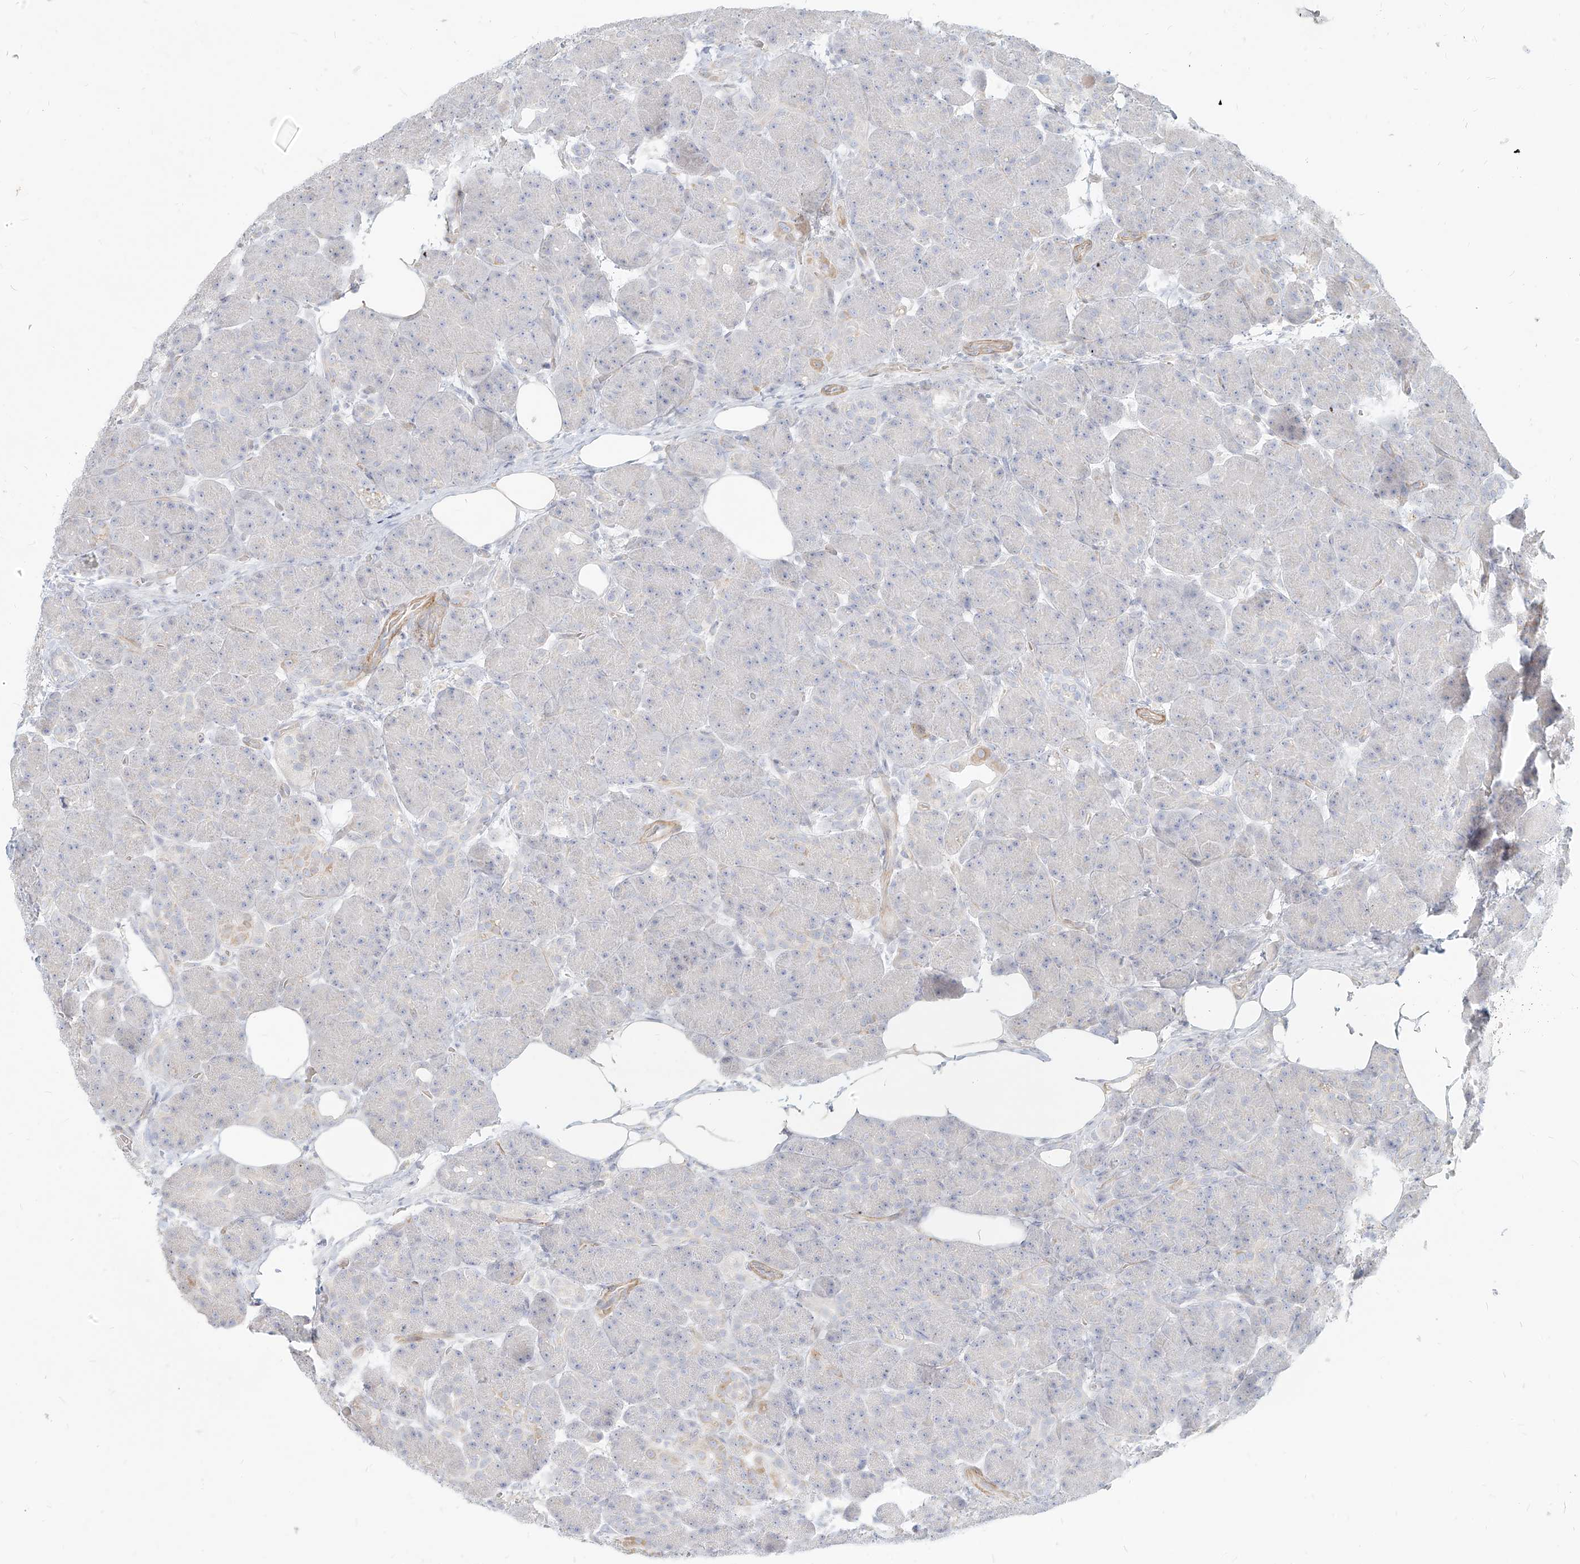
{"staining": {"intensity": "negative", "quantity": "none", "location": "none"}, "tissue": "pancreas", "cell_type": "Exocrine glandular cells", "image_type": "normal", "snomed": [{"axis": "morphology", "description": "Normal tissue, NOS"}, {"axis": "topography", "description": "Pancreas"}], "caption": "This histopathology image is of normal pancreas stained with immunohistochemistry (IHC) to label a protein in brown with the nuclei are counter-stained blue. There is no staining in exocrine glandular cells.", "gene": "ITPKB", "patient": {"sex": "male", "age": 63}}